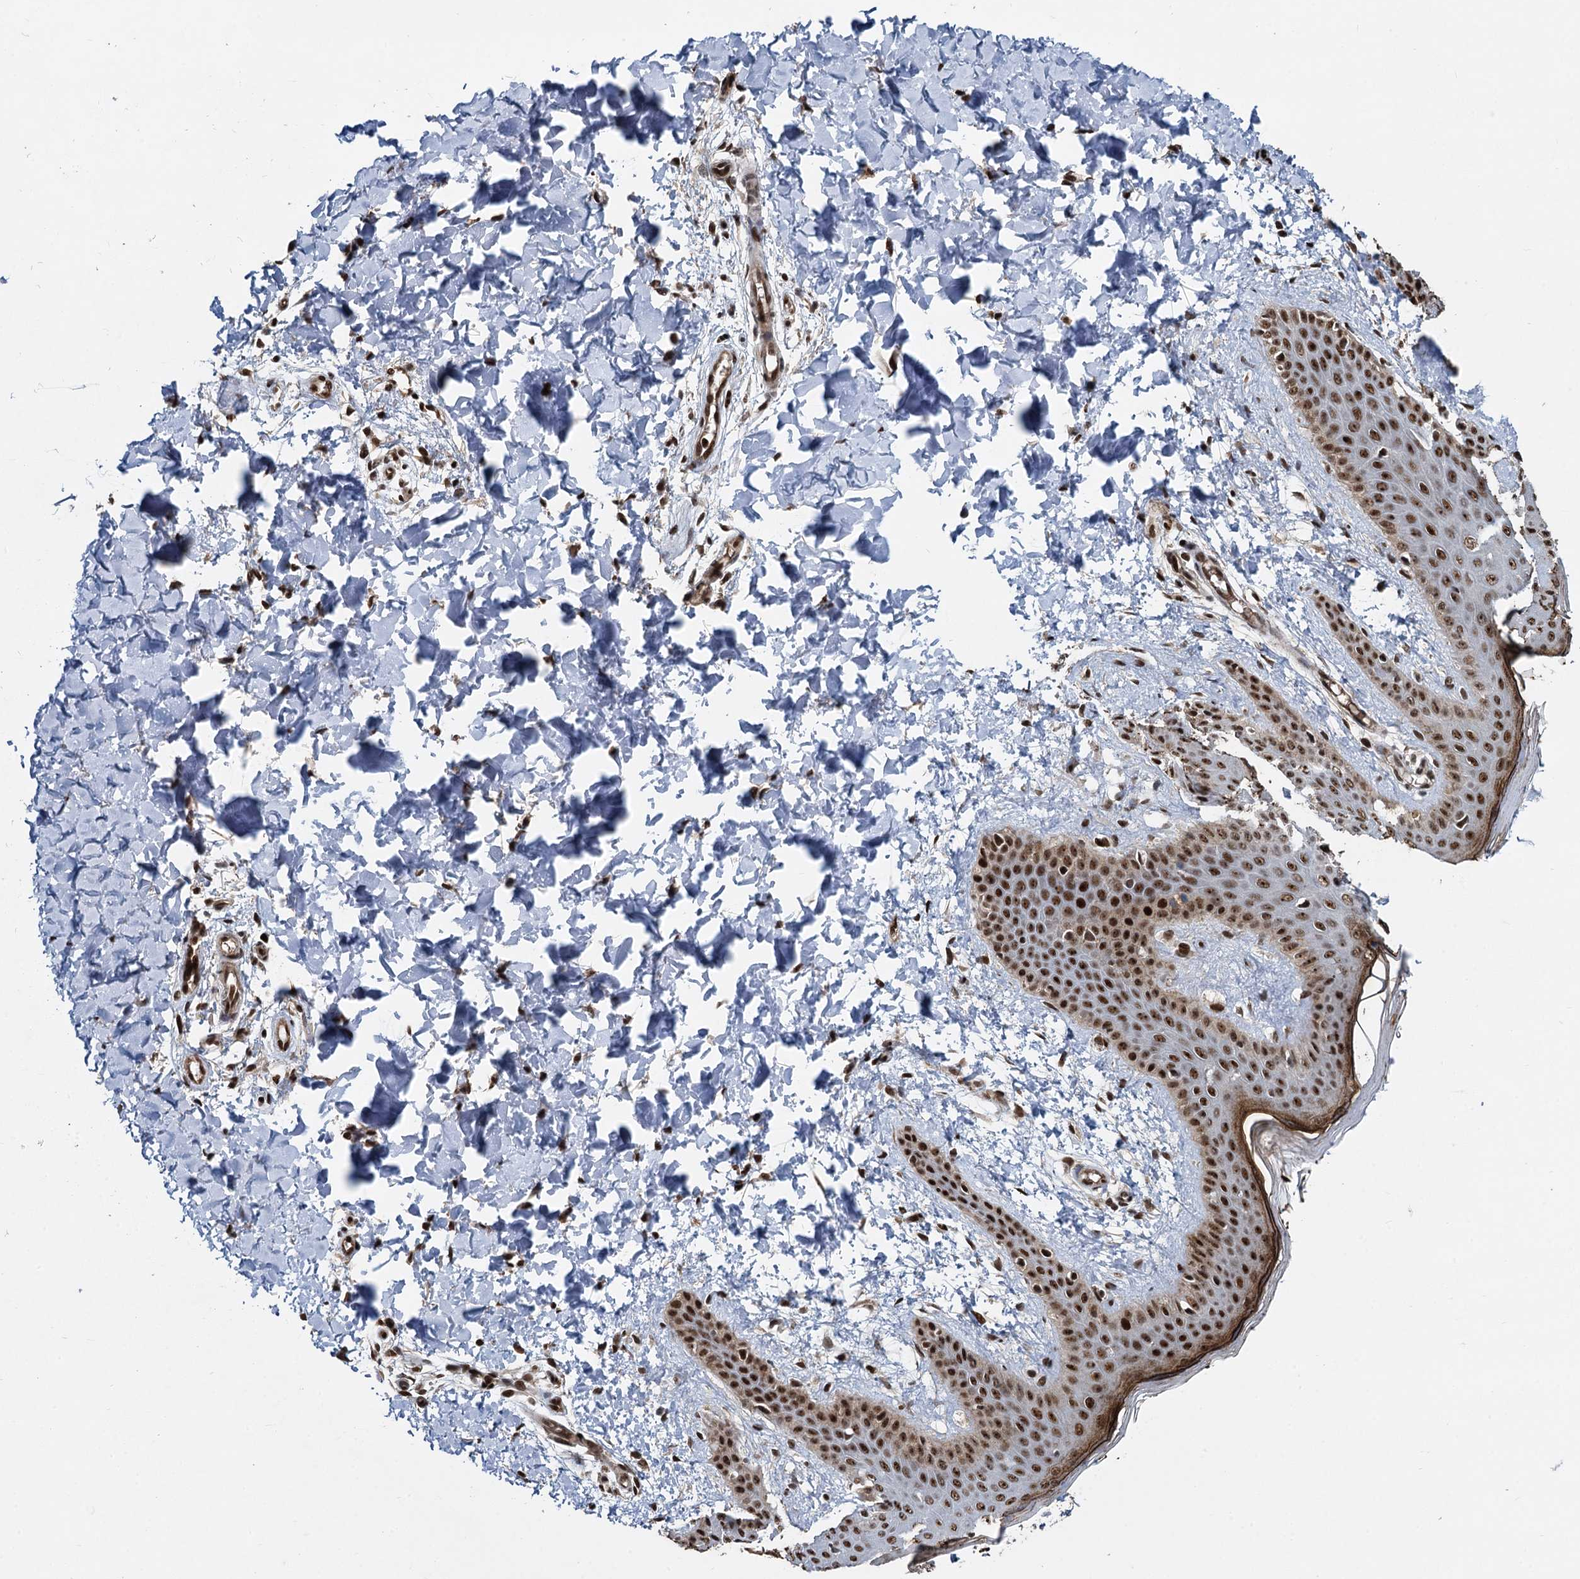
{"staining": {"intensity": "strong", "quantity": ">75%", "location": "cytoplasmic/membranous,nuclear"}, "tissue": "skin", "cell_type": "Fibroblasts", "image_type": "normal", "snomed": [{"axis": "morphology", "description": "Normal tissue, NOS"}, {"axis": "topography", "description": "Skin"}], "caption": "Immunohistochemistry (IHC) of unremarkable skin exhibits high levels of strong cytoplasmic/membranous,nuclear expression in approximately >75% of fibroblasts. Ihc stains the protein in brown and the nuclei are stained blue.", "gene": "ANKRD49", "patient": {"sex": "male", "age": 36}}